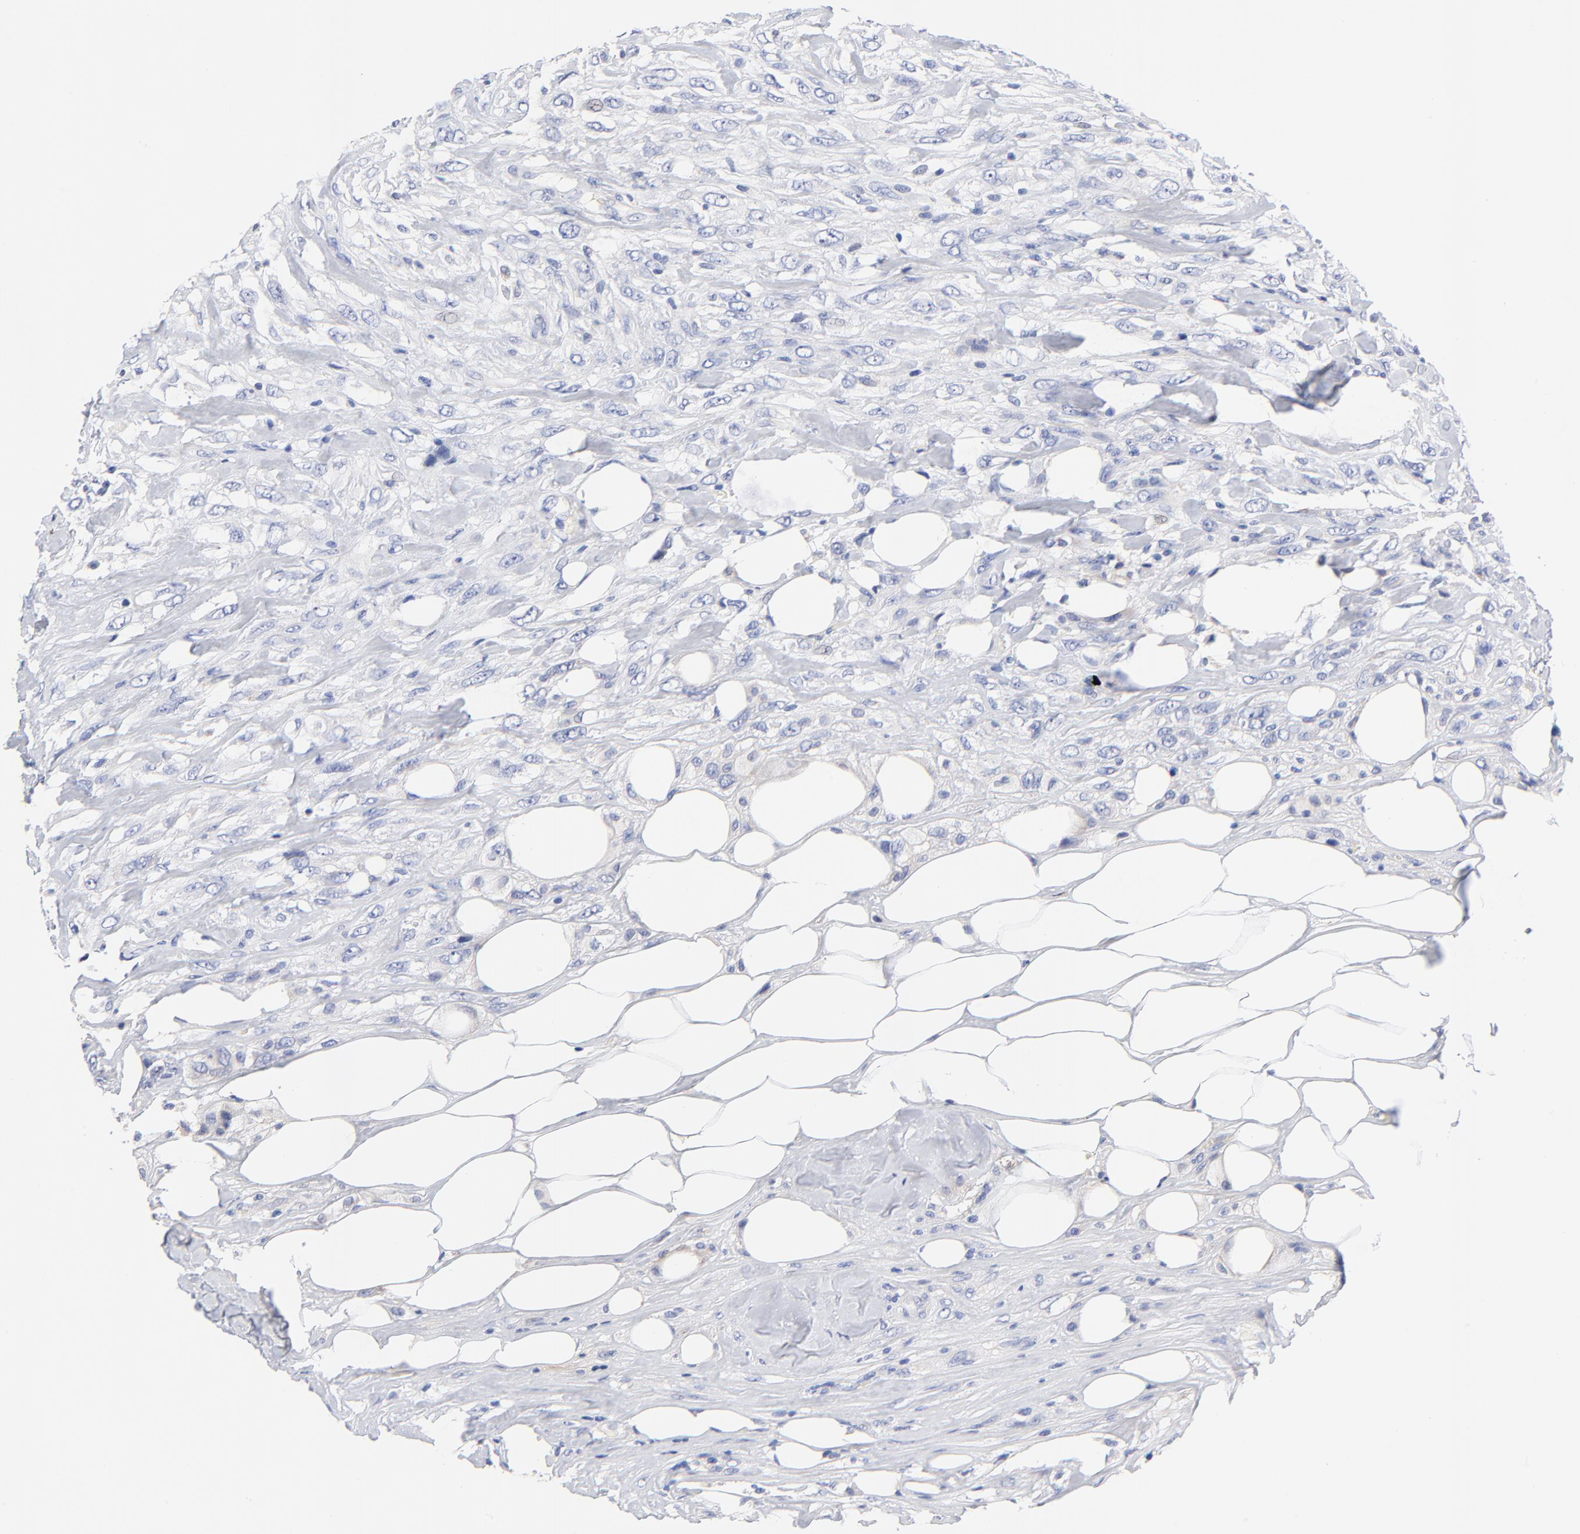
{"staining": {"intensity": "weak", "quantity": "<25%", "location": "cytoplasmic/membranous"}, "tissue": "breast cancer", "cell_type": "Tumor cells", "image_type": "cancer", "snomed": [{"axis": "morphology", "description": "Neoplasm, malignant, NOS"}, {"axis": "topography", "description": "Breast"}], "caption": "This is an IHC image of human breast malignant neoplasm. There is no expression in tumor cells.", "gene": "FBXO10", "patient": {"sex": "female", "age": 50}}